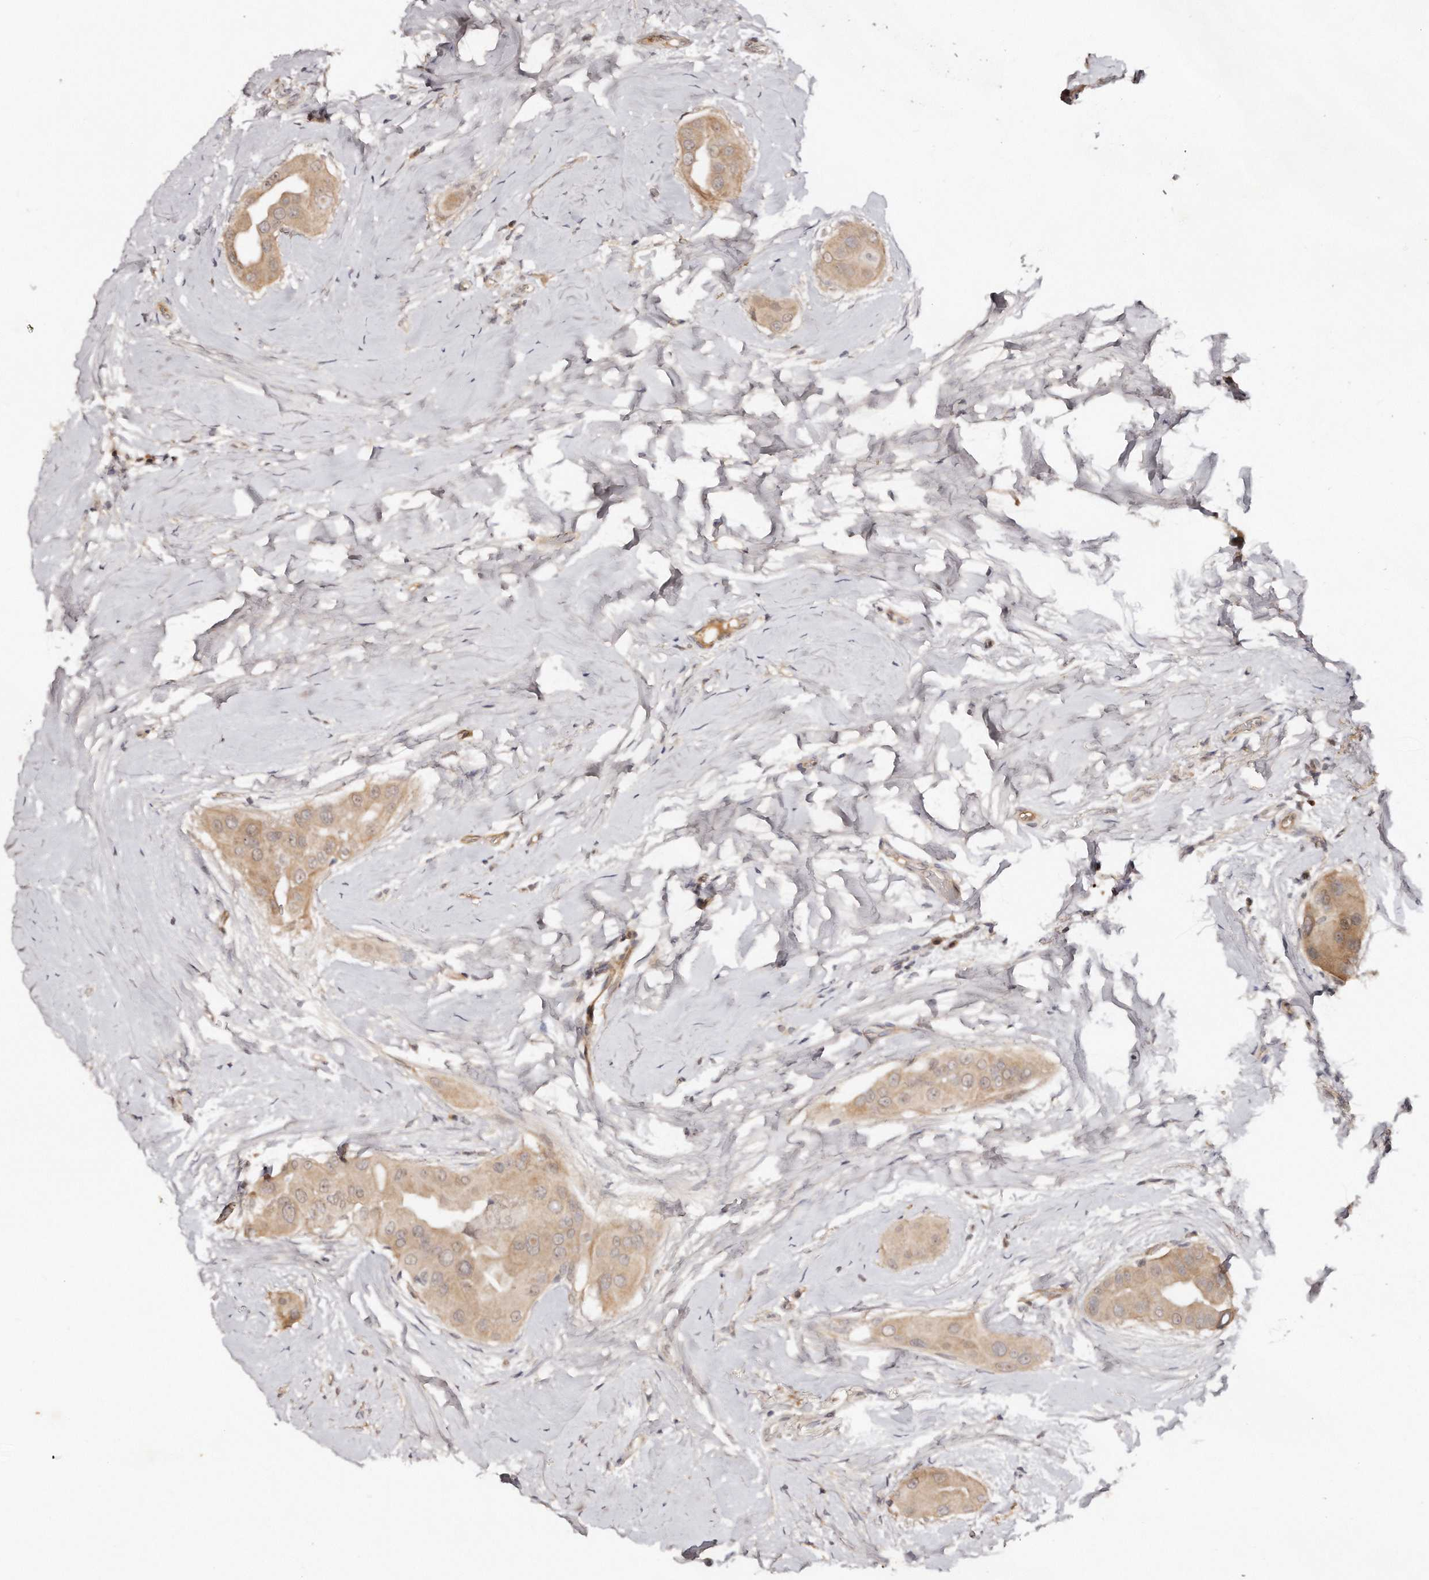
{"staining": {"intensity": "weak", "quantity": "25%-75%", "location": "cytoplasmic/membranous"}, "tissue": "thyroid cancer", "cell_type": "Tumor cells", "image_type": "cancer", "snomed": [{"axis": "morphology", "description": "Papillary adenocarcinoma, NOS"}, {"axis": "topography", "description": "Thyroid gland"}], "caption": "Immunohistochemical staining of thyroid cancer (papillary adenocarcinoma) reveals low levels of weak cytoplasmic/membranous staining in about 25%-75% of tumor cells. (Stains: DAB in brown, nuclei in blue, Microscopy: brightfield microscopy at high magnification).", "gene": "SOX4", "patient": {"sex": "male", "age": 33}}